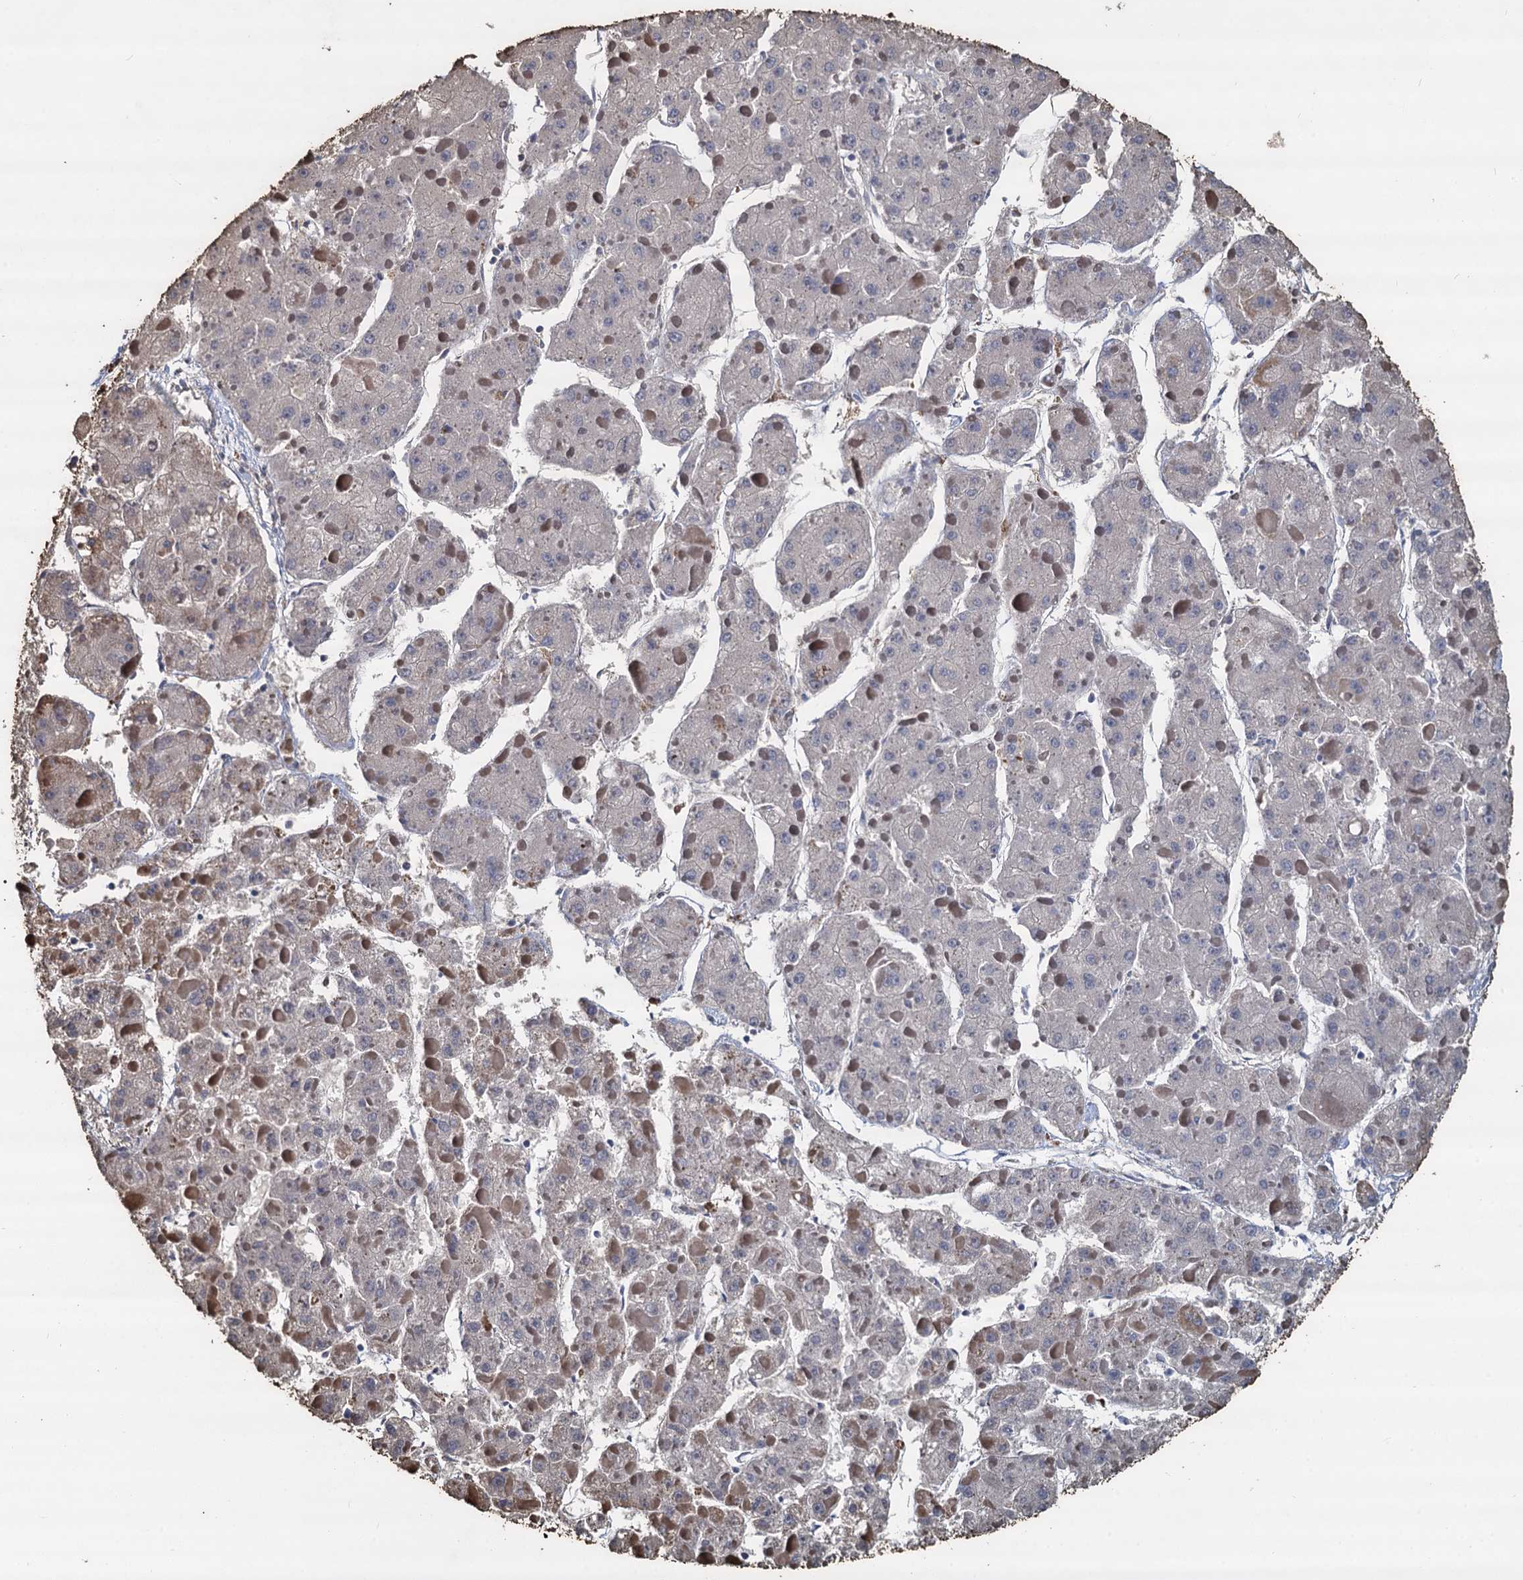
{"staining": {"intensity": "negative", "quantity": "none", "location": "none"}, "tissue": "liver cancer", "cell_type": "Tumor cells", "image_type": "cancer", "snomed": [{"axis": "morphology", "description": "Carcinoma, Hepatocellular, NOS"}, {"axis": "topography", "description": "Liver"}], "caption": "Immunohistochemistry micrograph of neoplastic tissue: human liver hepatocellular carcinoma stained with DAB shows no significant protein expression in tumor cells. (DAB immunohistochemistry, high magnification).", "gene": "TCTN2", "patient": {"sex": "female", "age": 73}}